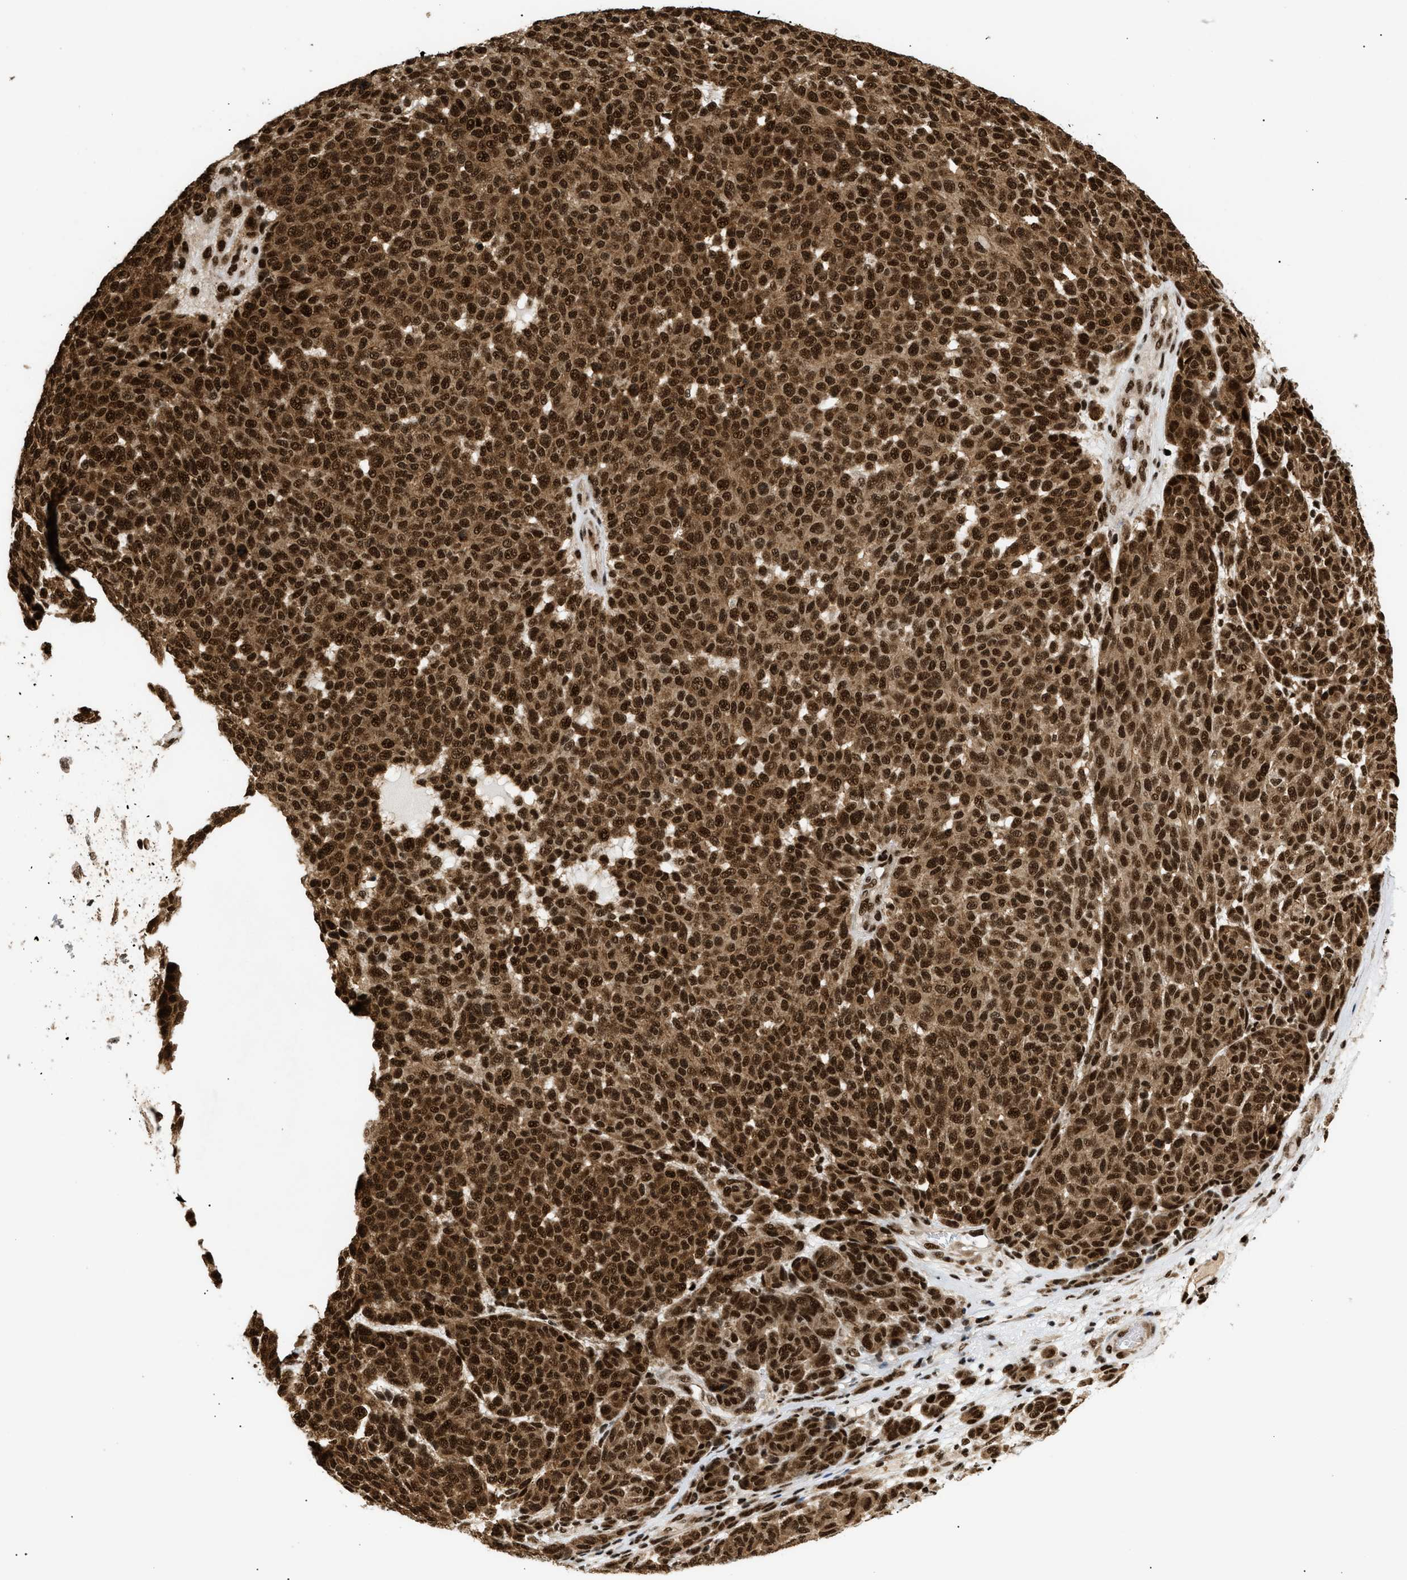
{"staining": {"intensity": "strong", "quantity": ">75%", "location": "cytoplasmic/membranous,nuclear"}, "tissue": "melanoma", "cell_type": "Tumor cells", "image_type": "cancer", "snomed": [{"axis": "morphology", "description": "Malignant melanoma, NOS"}, {"axis": "topography", "description": "Skin"}], "caption": "Immunohistochemistry histopathology image of human melanoma stained for a protein (brown), which exhibits high levels of strong cytoplasmic/membranous and nuclear expression in about >75% of tumor cells.", "gene": "RBM5", "patient": {"sex": "male", "age": 59}}